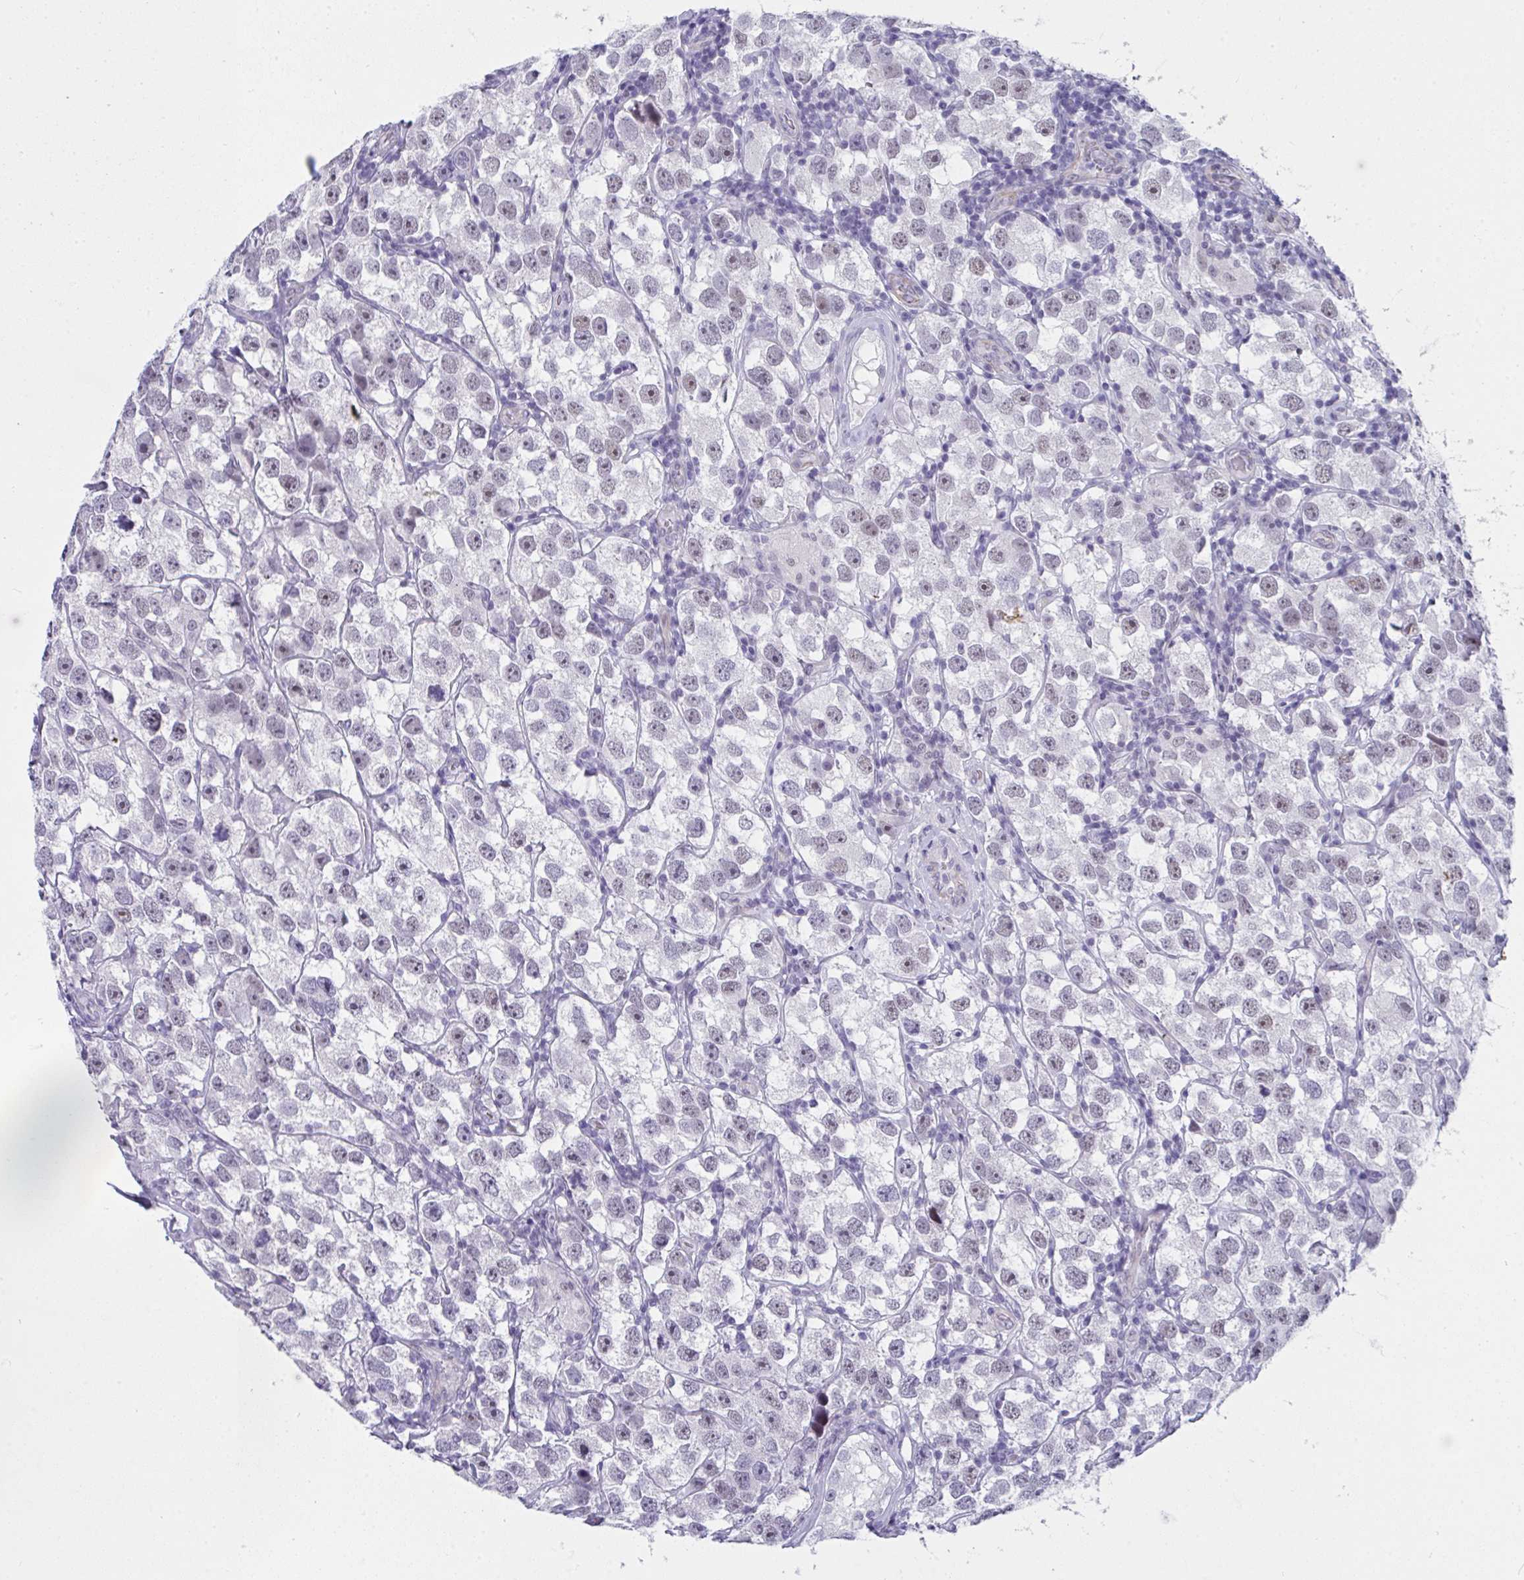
{"staining": {"intensity": "negative", "quantity": "none", "location": "none"}, "tissue": "testis cancer", "cell_type": "Tumor cells", "image_type": "cancer", "snomed": [{"axis": "morphology", "description": "Seminoma, NOS"}, {"axis": "topography", "description": "Testis"}], "caption": "Tumor cells show no significant positivity in testis cancer (seminoma).", "gene": "CDK13", "patient": {"sex": "male", "age": 26}}